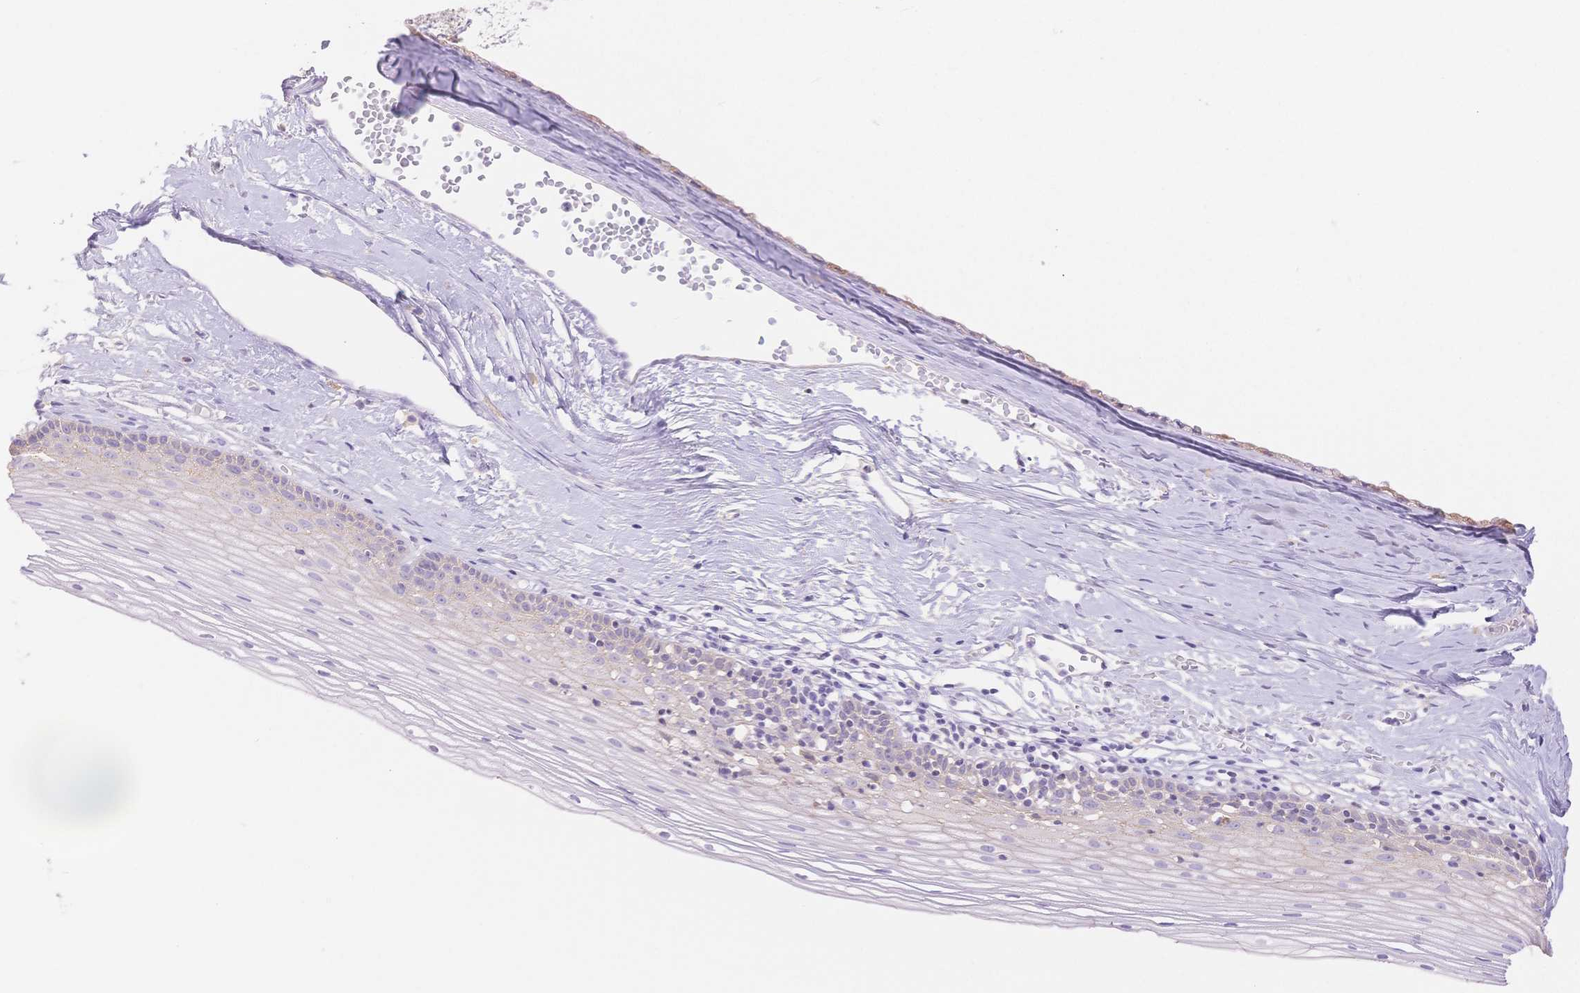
{"staining": {"intensity": "weak", "quantity": "25%-75%", "location": "cytoplasmic/membranous"}, "tissue": "cervix", "cell_type": "Glandular cells", "image_type": "normal", "snomed": [{"axis": "morphology", "description": "Normal tissue, NOS"}, {"axis": "topography", "description": "Cervix"}], "caption": "The micrograph demonstrates a brown stain indicating the presence of a protein in the cytoplasmic/membranous of glandular cells in cervix. The staining was performed using DAB (3,3'-diaminobenzidine), with brown indicating positive protein expression. Nuclei are stained blue with hematoxylin.", "gene": "WDR54", "patient": {"sex": "female", "age": 40}}